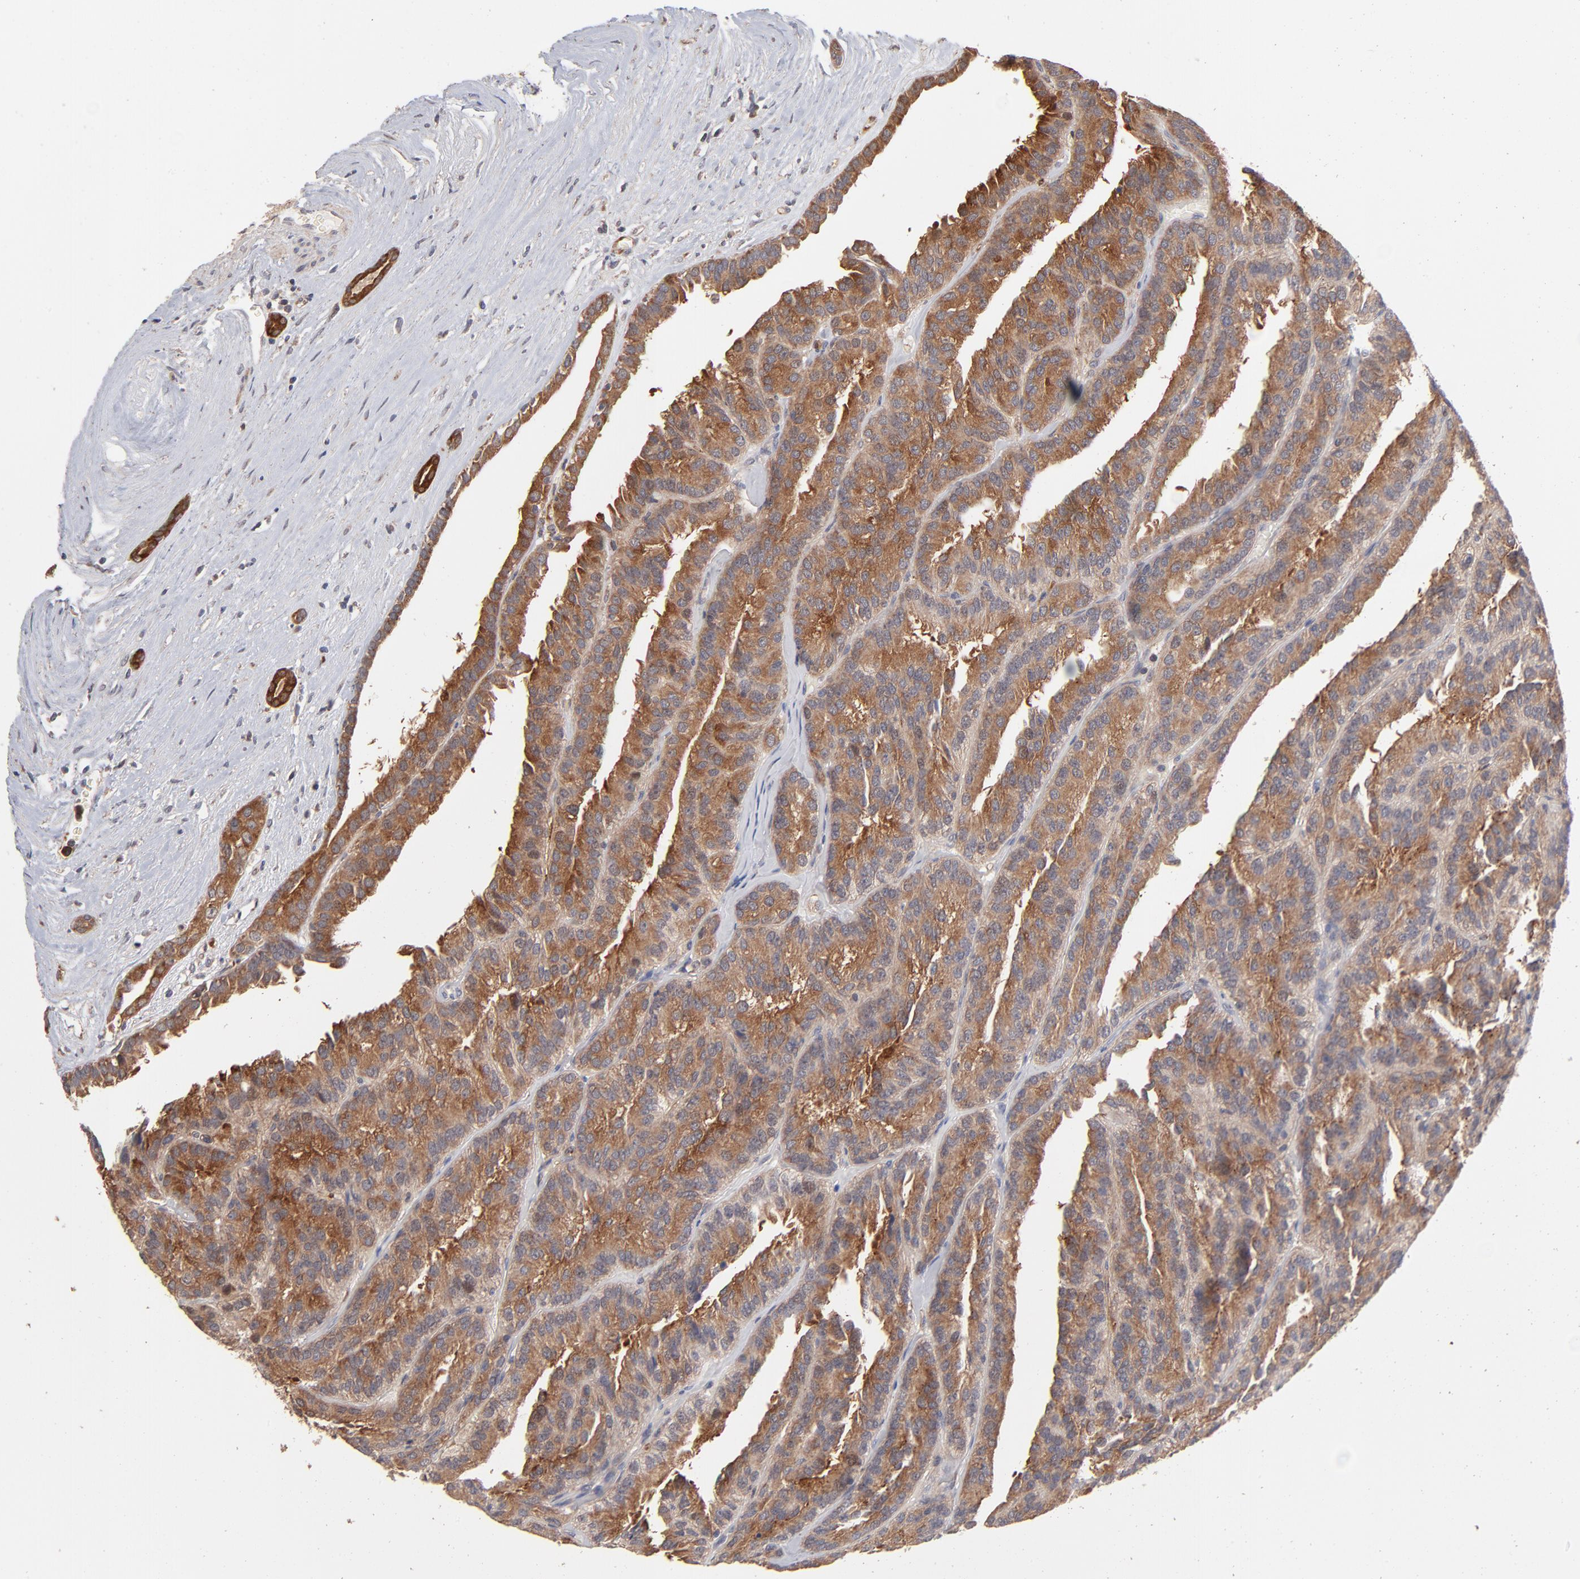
{"staining": {"intensity": "strong", "quantity": ">75%", "location": "cytoplasmic/membranous"}, "tissue": "renal cancer", "cell_type": "Tumor cells", "image_type": "cancer", "snomed": [{"axis": "morphology", "description": "Adenocarcinoma, NOS"}, {"axis": "topography", "description": "Kidney"}], "caption": "Human renal adenocarcinoma stained for a protein (brown) demonstrates strong cytoplasmic/membranous positive positivity in about >75% of tumor cells.", "gene": "IVNS1ABP", "patient": {"sex": "male", "age": 46}}